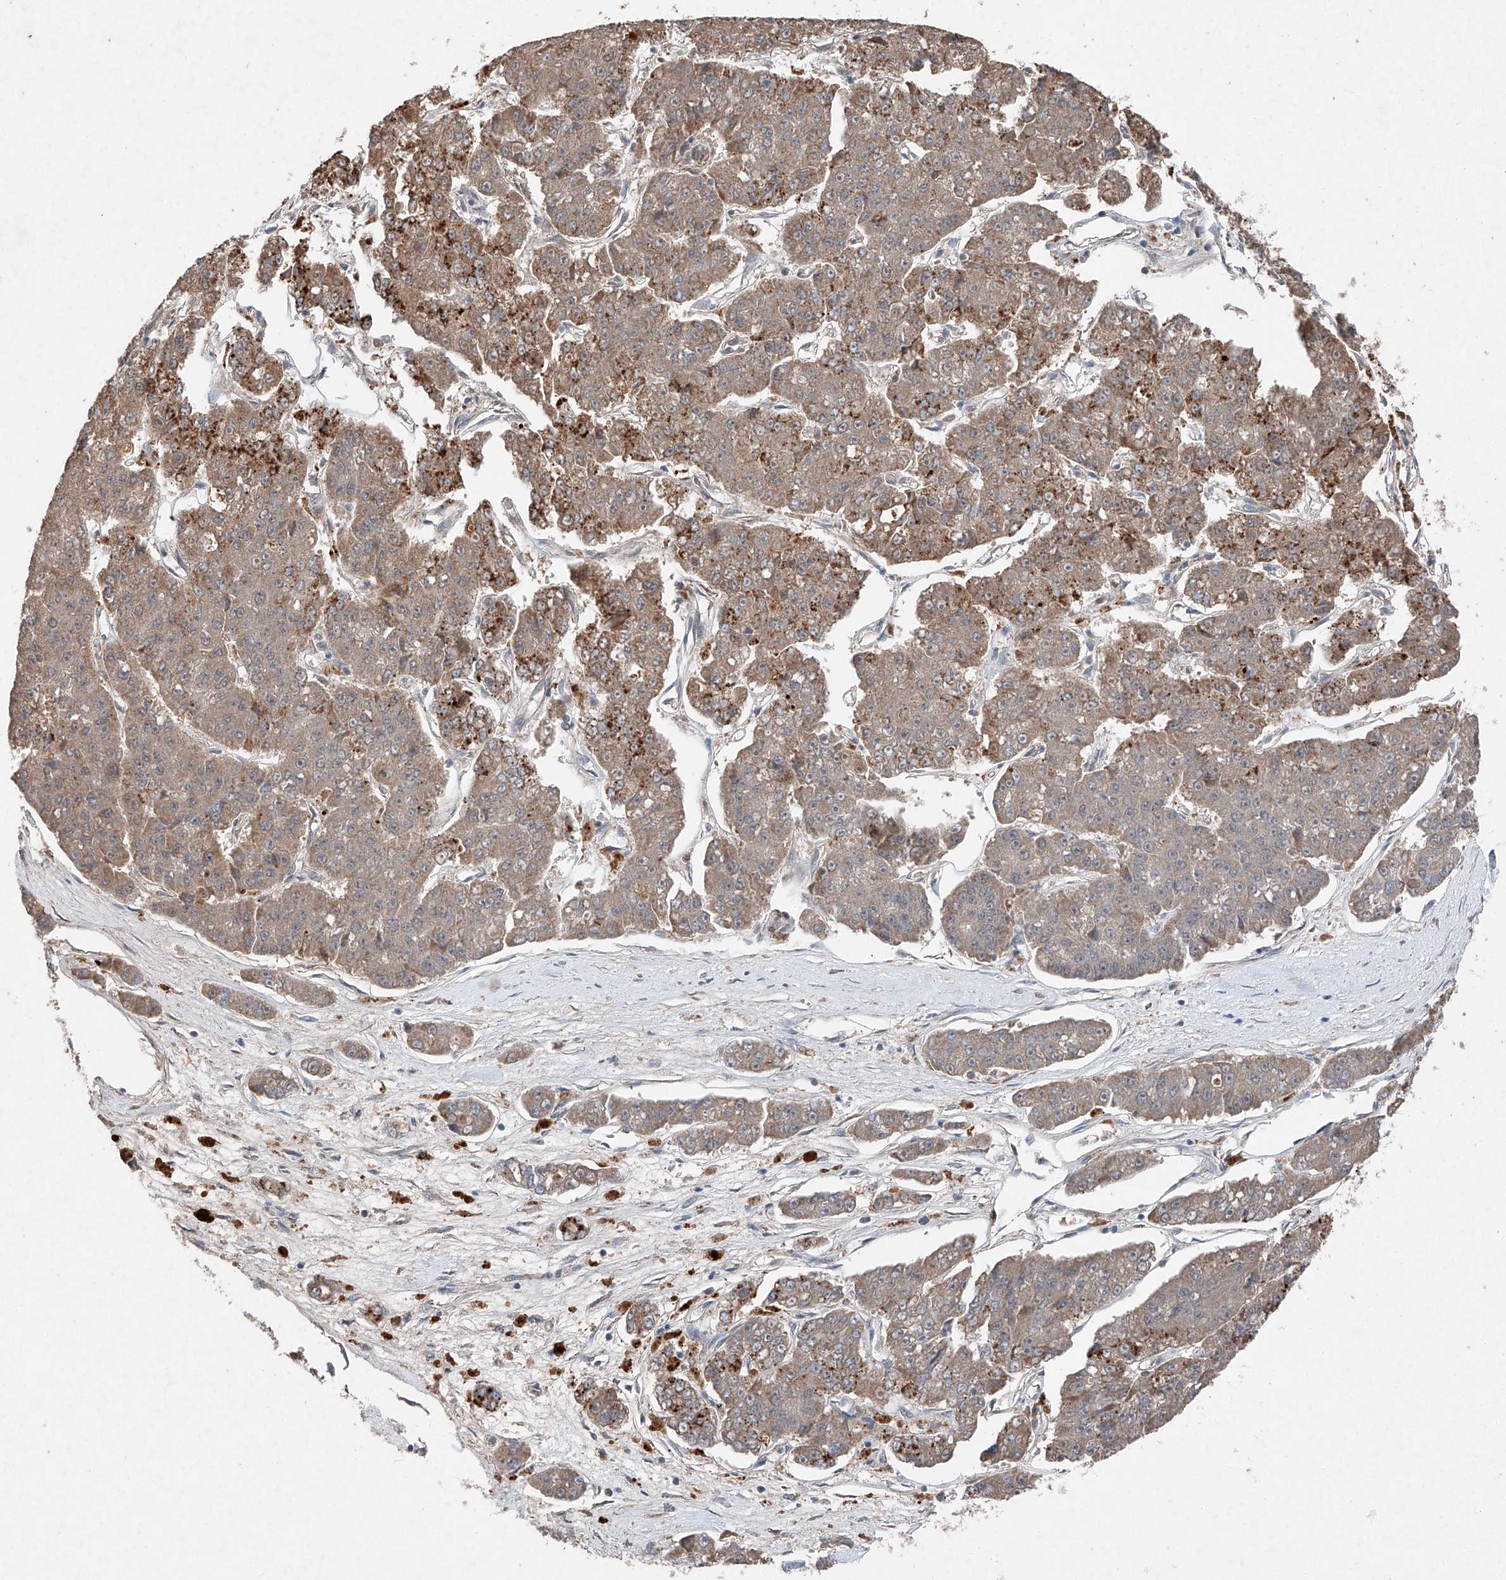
{"staining": {"intensity": "moderate", "quantity": "25%-75%", "location": "cytoplasmic/membranous"}, "tissue": "pancreatic cancer", "cell_type": "Tumor cells", "image_type": "cancer", "snomed": [{"axis": "morphology", "description": "Adenocarcinoma, NOS"}, {"axis": "topography", "description": "Pancreas"}], "caption": "High-power microscopy captured an IHC histopathology image of adenocarcinoma (pancreatic), revealing moderate cytoplasmic/membranous staining in about 25%-75% of tumor cells. The protein of interest is shown in brown color, while the nuclei are stained blue.", "gene": "RUSC1", "patient": {"sex": "male", "age": 50}}